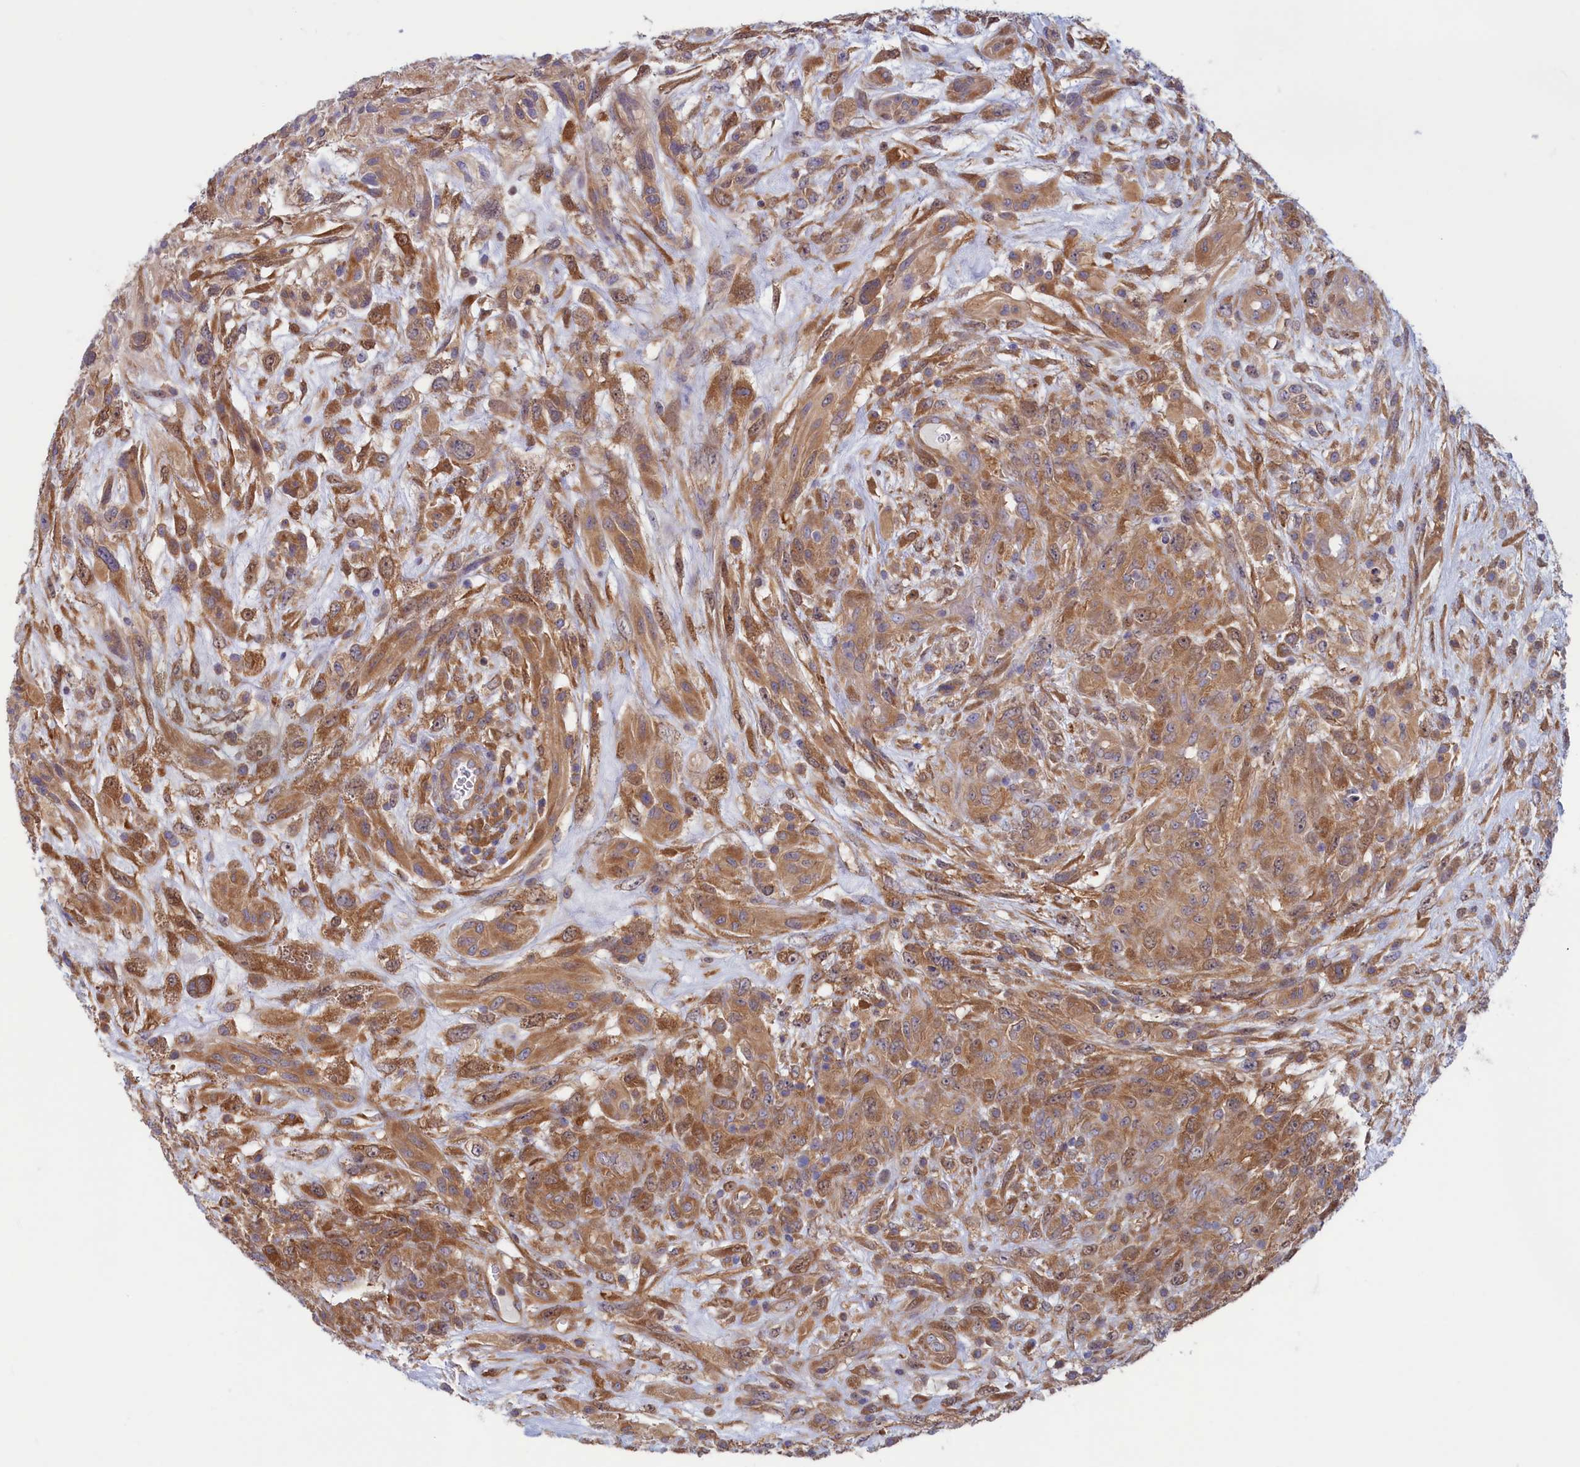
{"staining": {"intensity": "moderate", "quantity": ">75%", "location": "cytoplasmic/membranous"}, "tissue": "glioma", "cell_type": "Tumor cells", "image_type": "cancer", "snomed": [{"axis": "morphology", "description": "Glioma, malignant, High grade"}, {"axis": "topography", "description": "Brain"}], "caption": "DAB immunohistochemical staining of human glioma exhibits moderate cytoplasmic/membranous protein positivity in about >75% of tumor cells. (DAB (3,3'-diaminobenzidine) IHC with brightfield microscopy, high magnification).", "gene": "SYNDIG1L", "patient": {"sex": "male", "age": 61}}